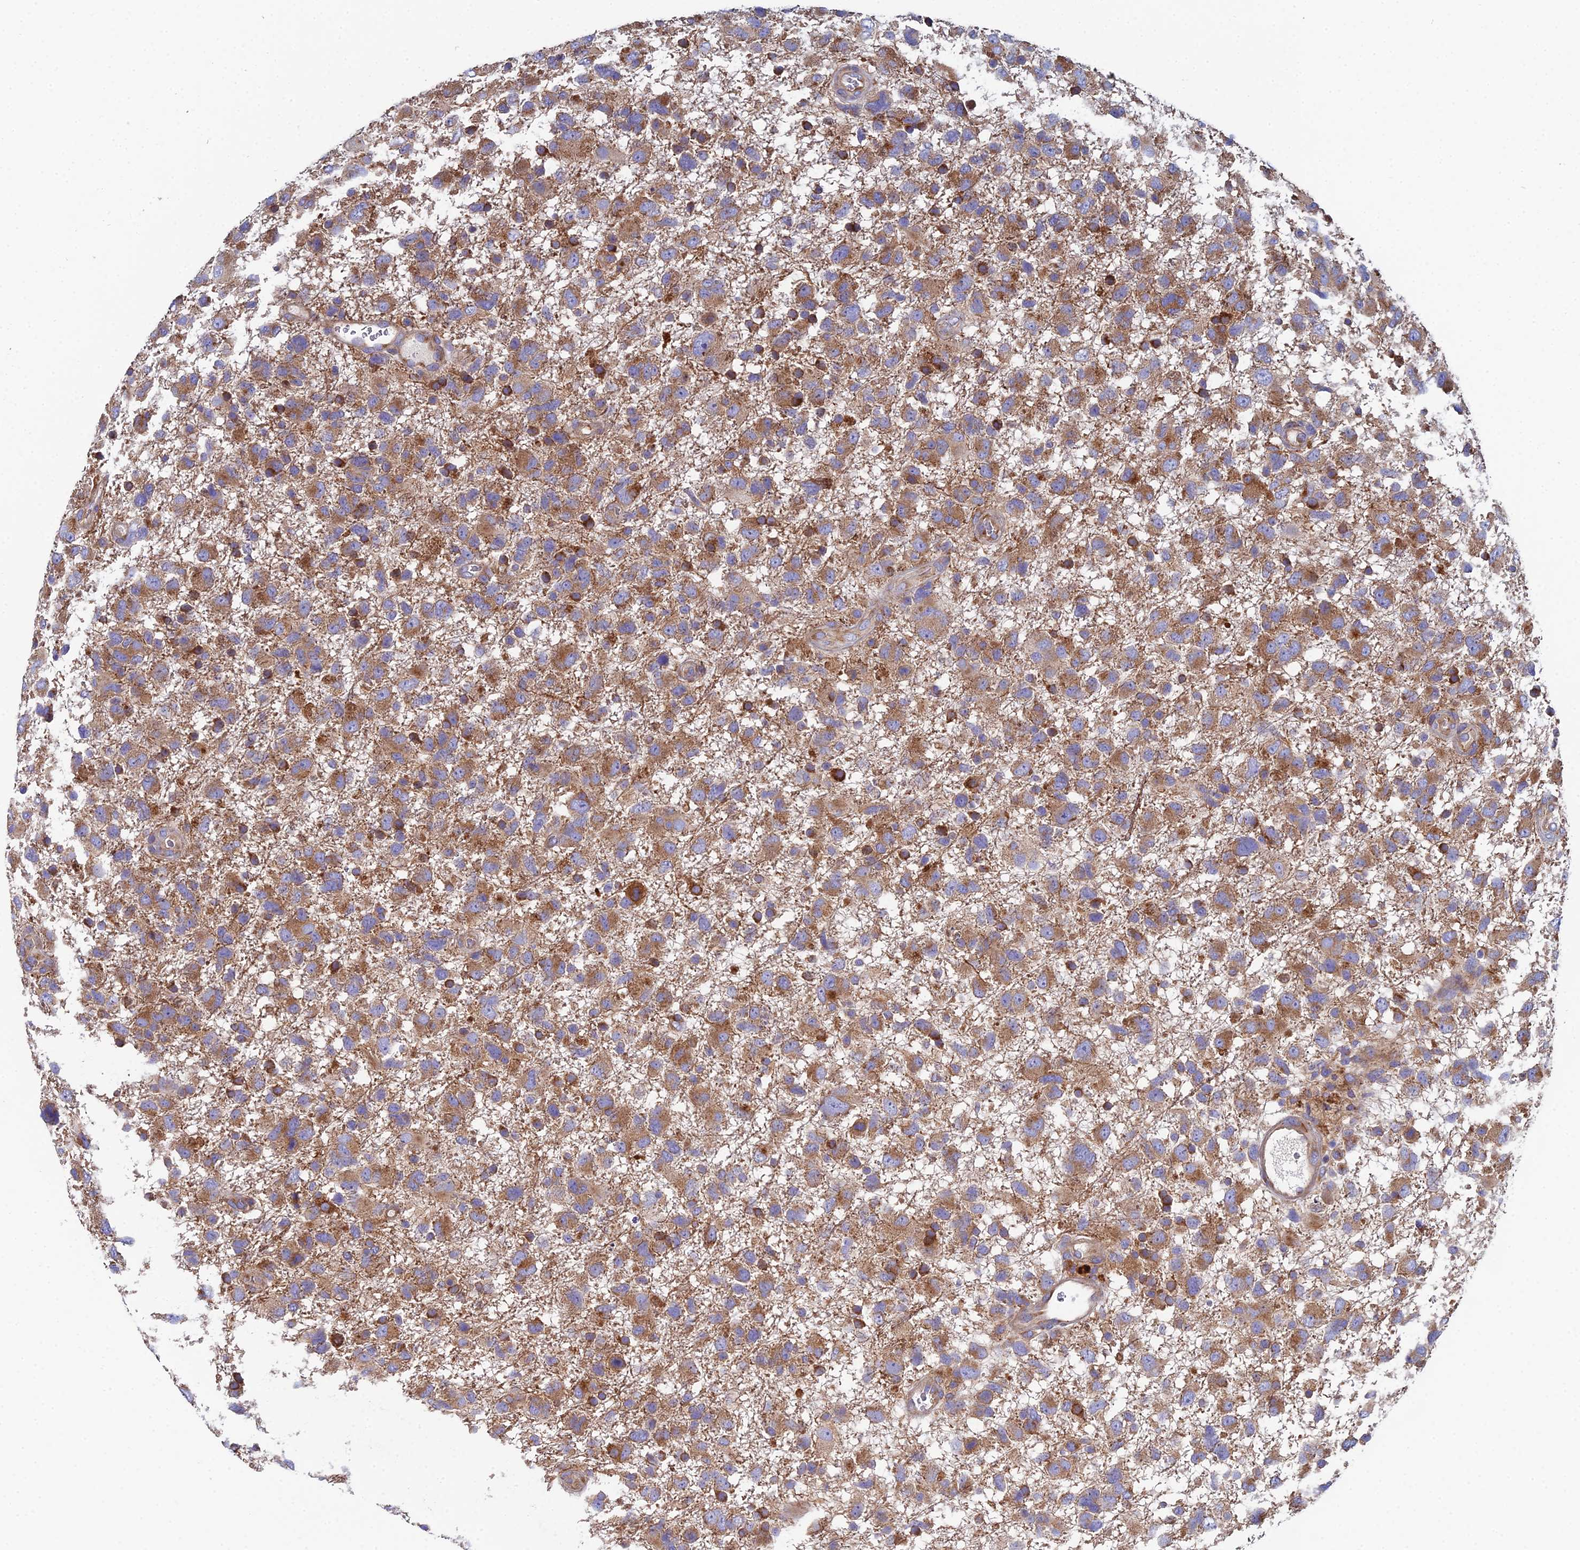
{"staining": {"intensity": "moderate", "quantity": ">75%", "location": "cytoplasmic/membranous"}, "tissue": "glioma", "cell_type": "Tumor cells", "image_type": "cancer", "snomed": [{"axis": "morphology", "description": "Glioma, malignant, High grade"}, {"axis": "topography", "description": "Brain"}], "caption": "Malignant high-grade glioma stained for a protein demonstrates moderate cytoplasmic/membranous positivity in tumor cells.", "gene": "CLCN3", "patient": {"sex": "male", "age": 61}}